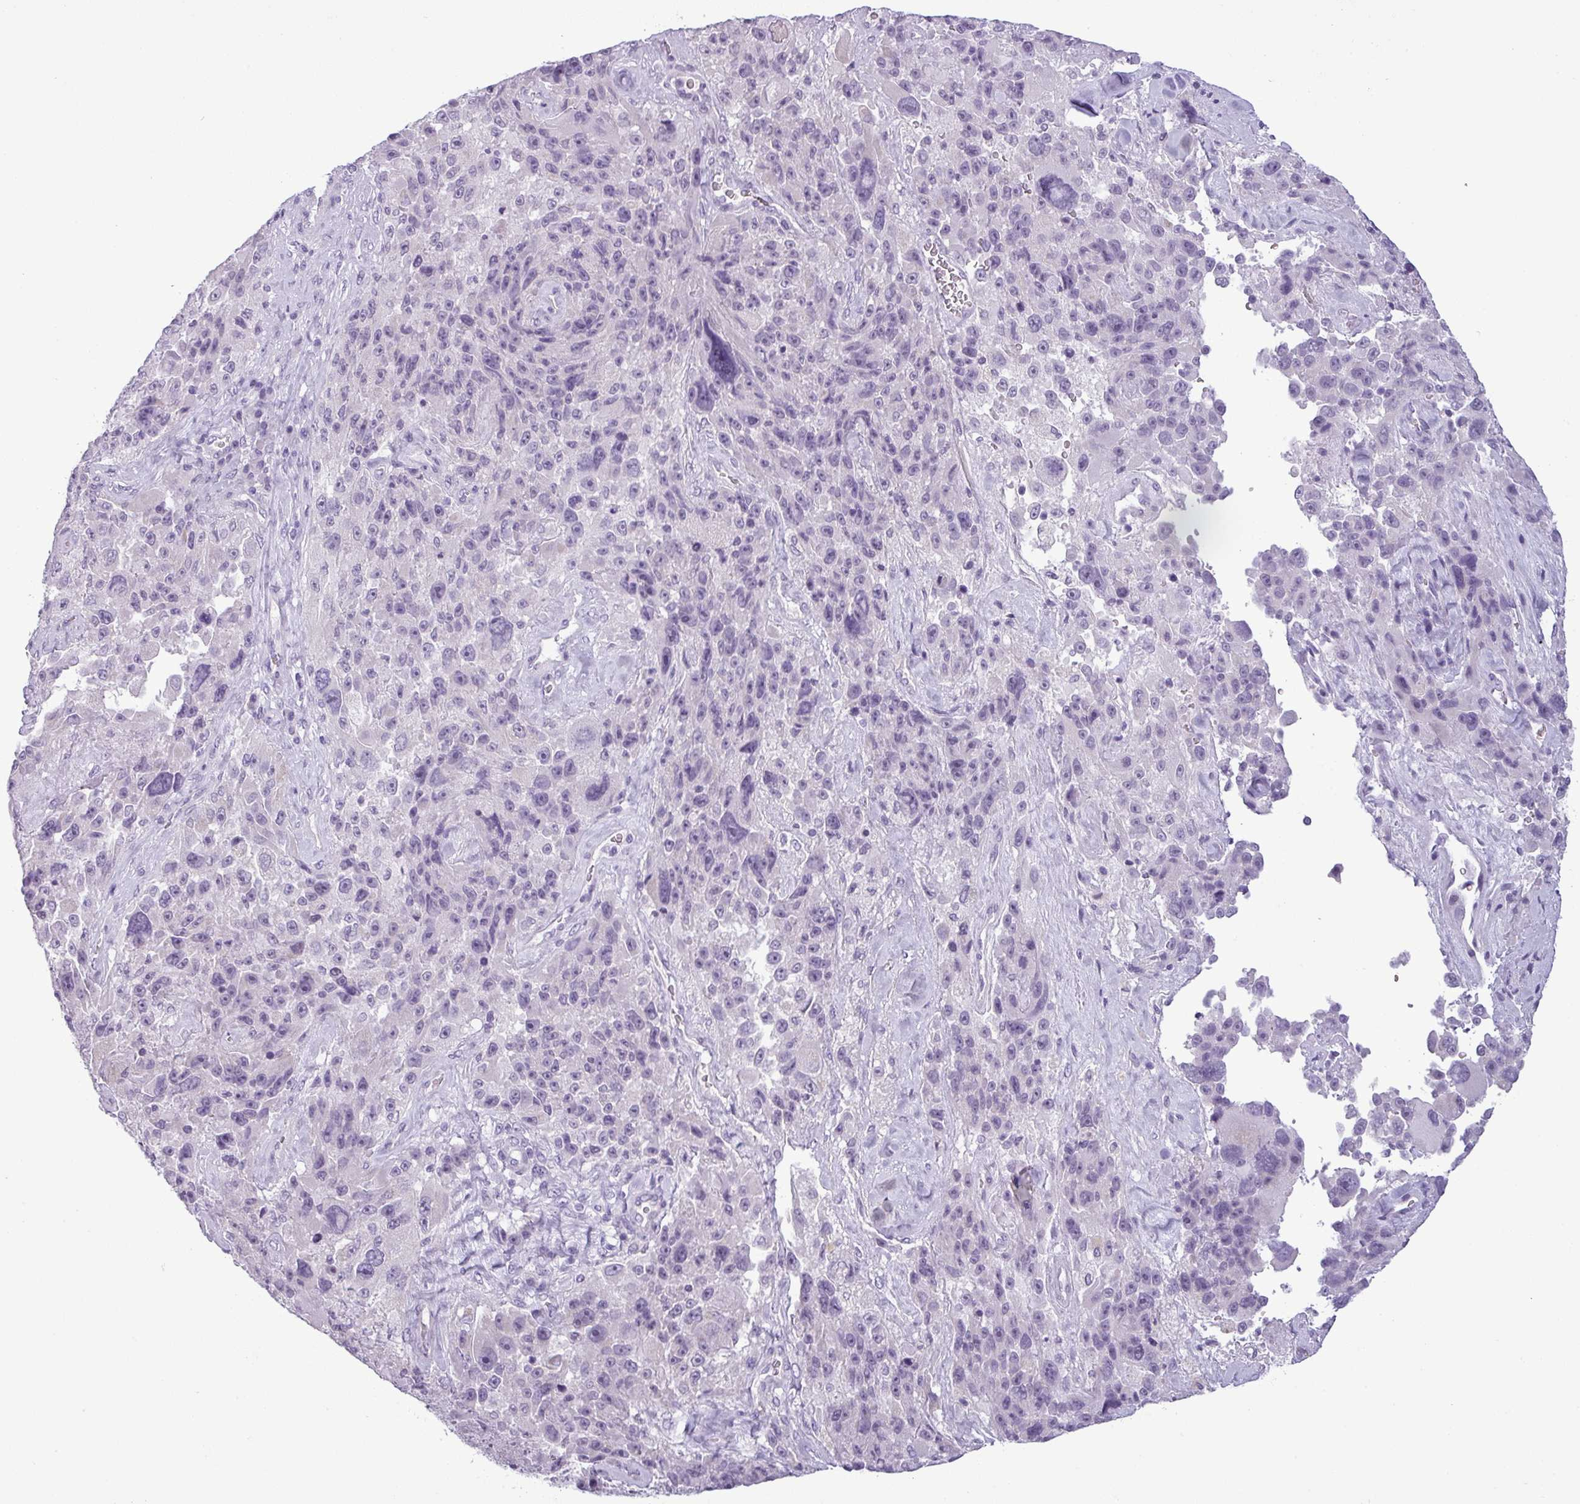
{"staining": {"intensity": "negative", "quantity": "none", "location": "none"}, "tissue": "melanoma", "cell_type": "Tumor cells", "image_type": "cancer", "snomed": [{"axis": "morphology", "description": "Malignant melanoma, Metastatic site"}, {"axis": "topography", "description": "Lymph node"}], "caption": "Immunohistochemistry micrograph of malignant melanoma (metastatic site) stained for a protein (brown), which demonstrates no positivity in tumor cells.", "gene": "CDH16", "patient": {"sex": "male", "age": 62}}